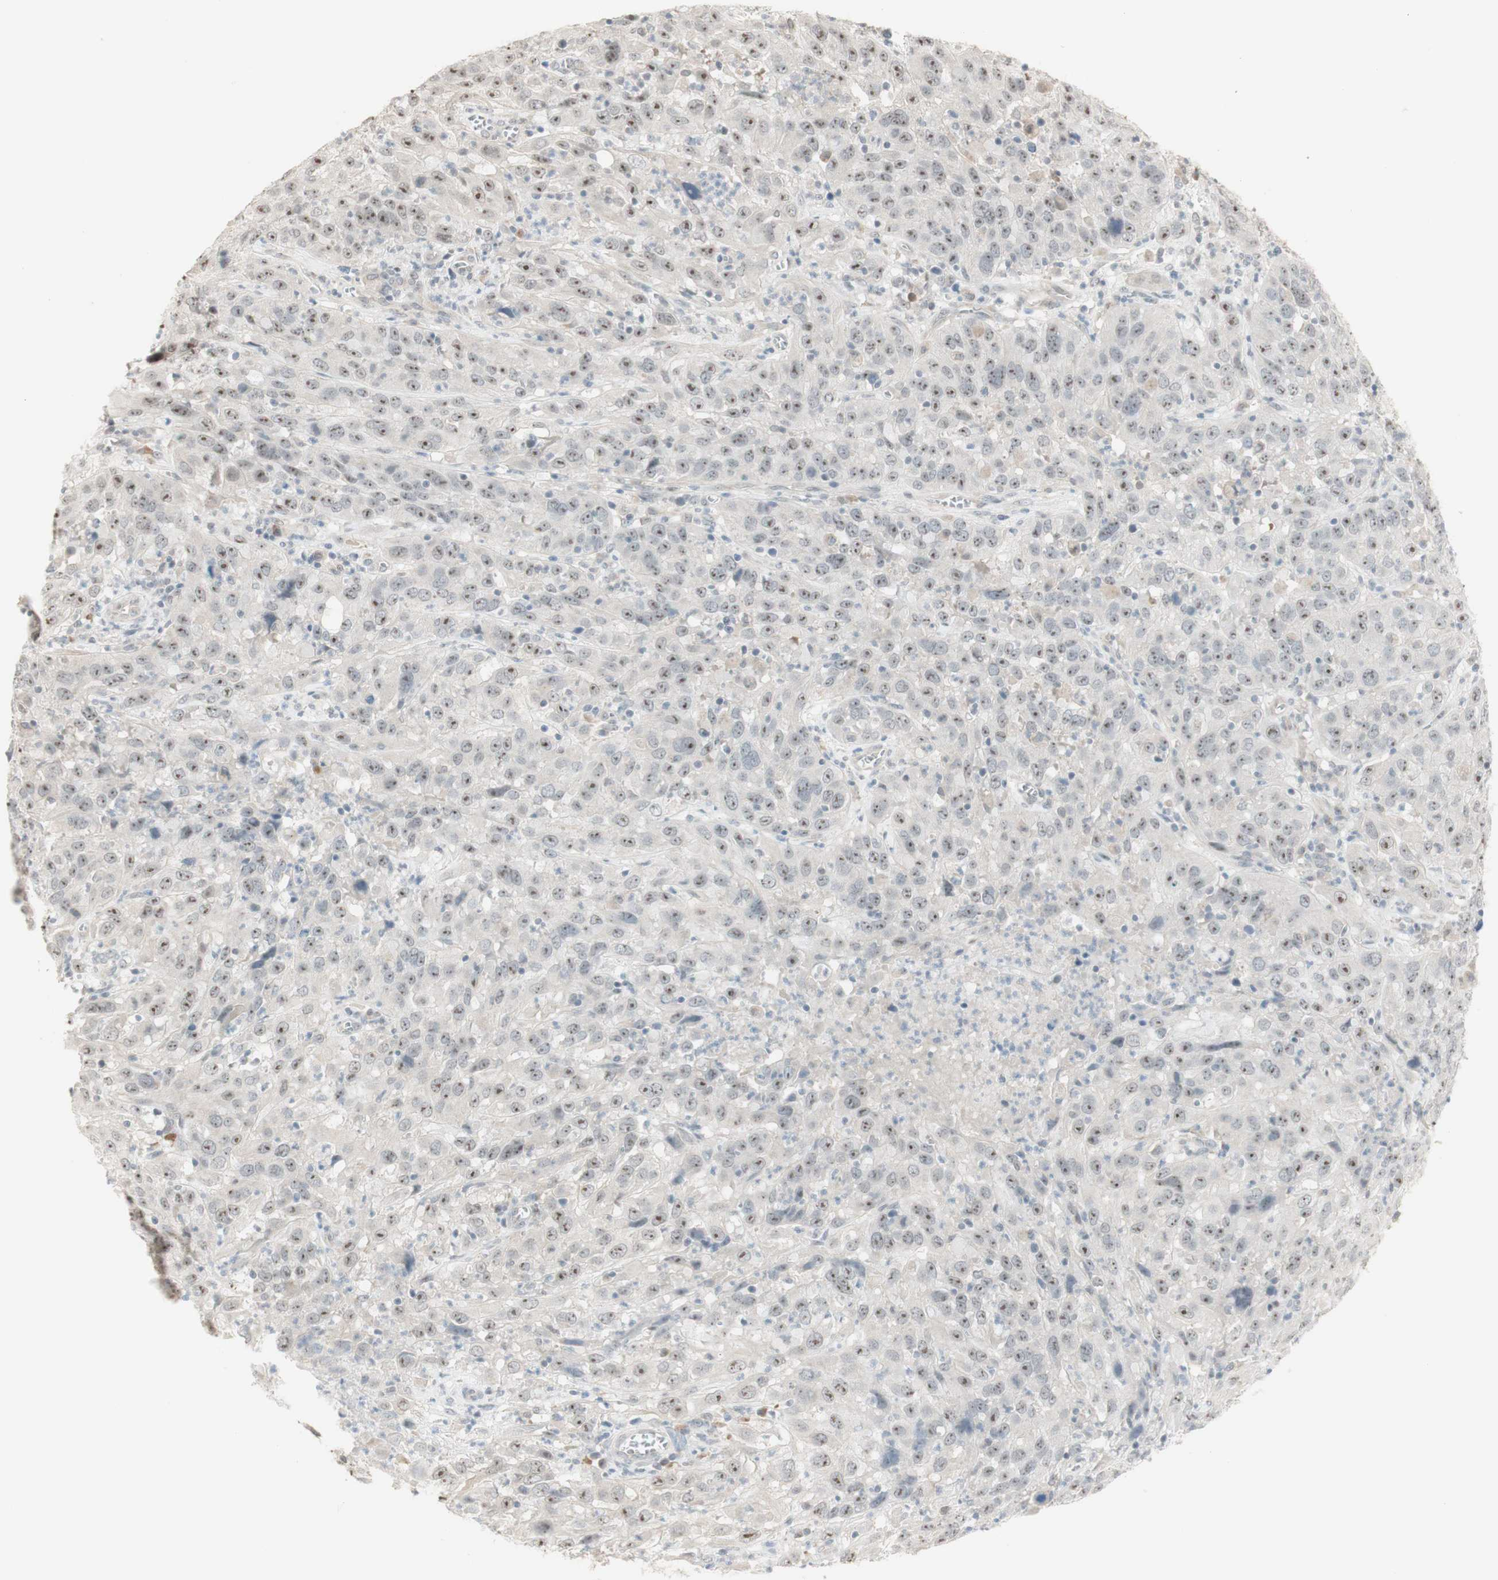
{"staining": {"intensity": "weak", "quantity": ">75%", "location": "nuclear"}, "tissue": "cervical cancer", "cell_type": "Tumor cells", "image_type": "cancer", "snomed": [{"axis": "morphology", "description": "Squamous cell carcinoma, NOS"}, {"axis": "topography", "description": "Cervix"}], "caption": "Immunohistochemistry staining of squamous cell carcinoma (cervical), which displays low levels of weak nuclear staining in approximately >75% of tumor cells indicating weak nuclear protein staining. The staining was performed using DAB (3,3'-diaminobenzidine) (brown) for protein detection and nuclei were counterstained in hematoxylin (blue).", "gene": "PLCD4", "patient": {"sex": "female", "age": 32}}